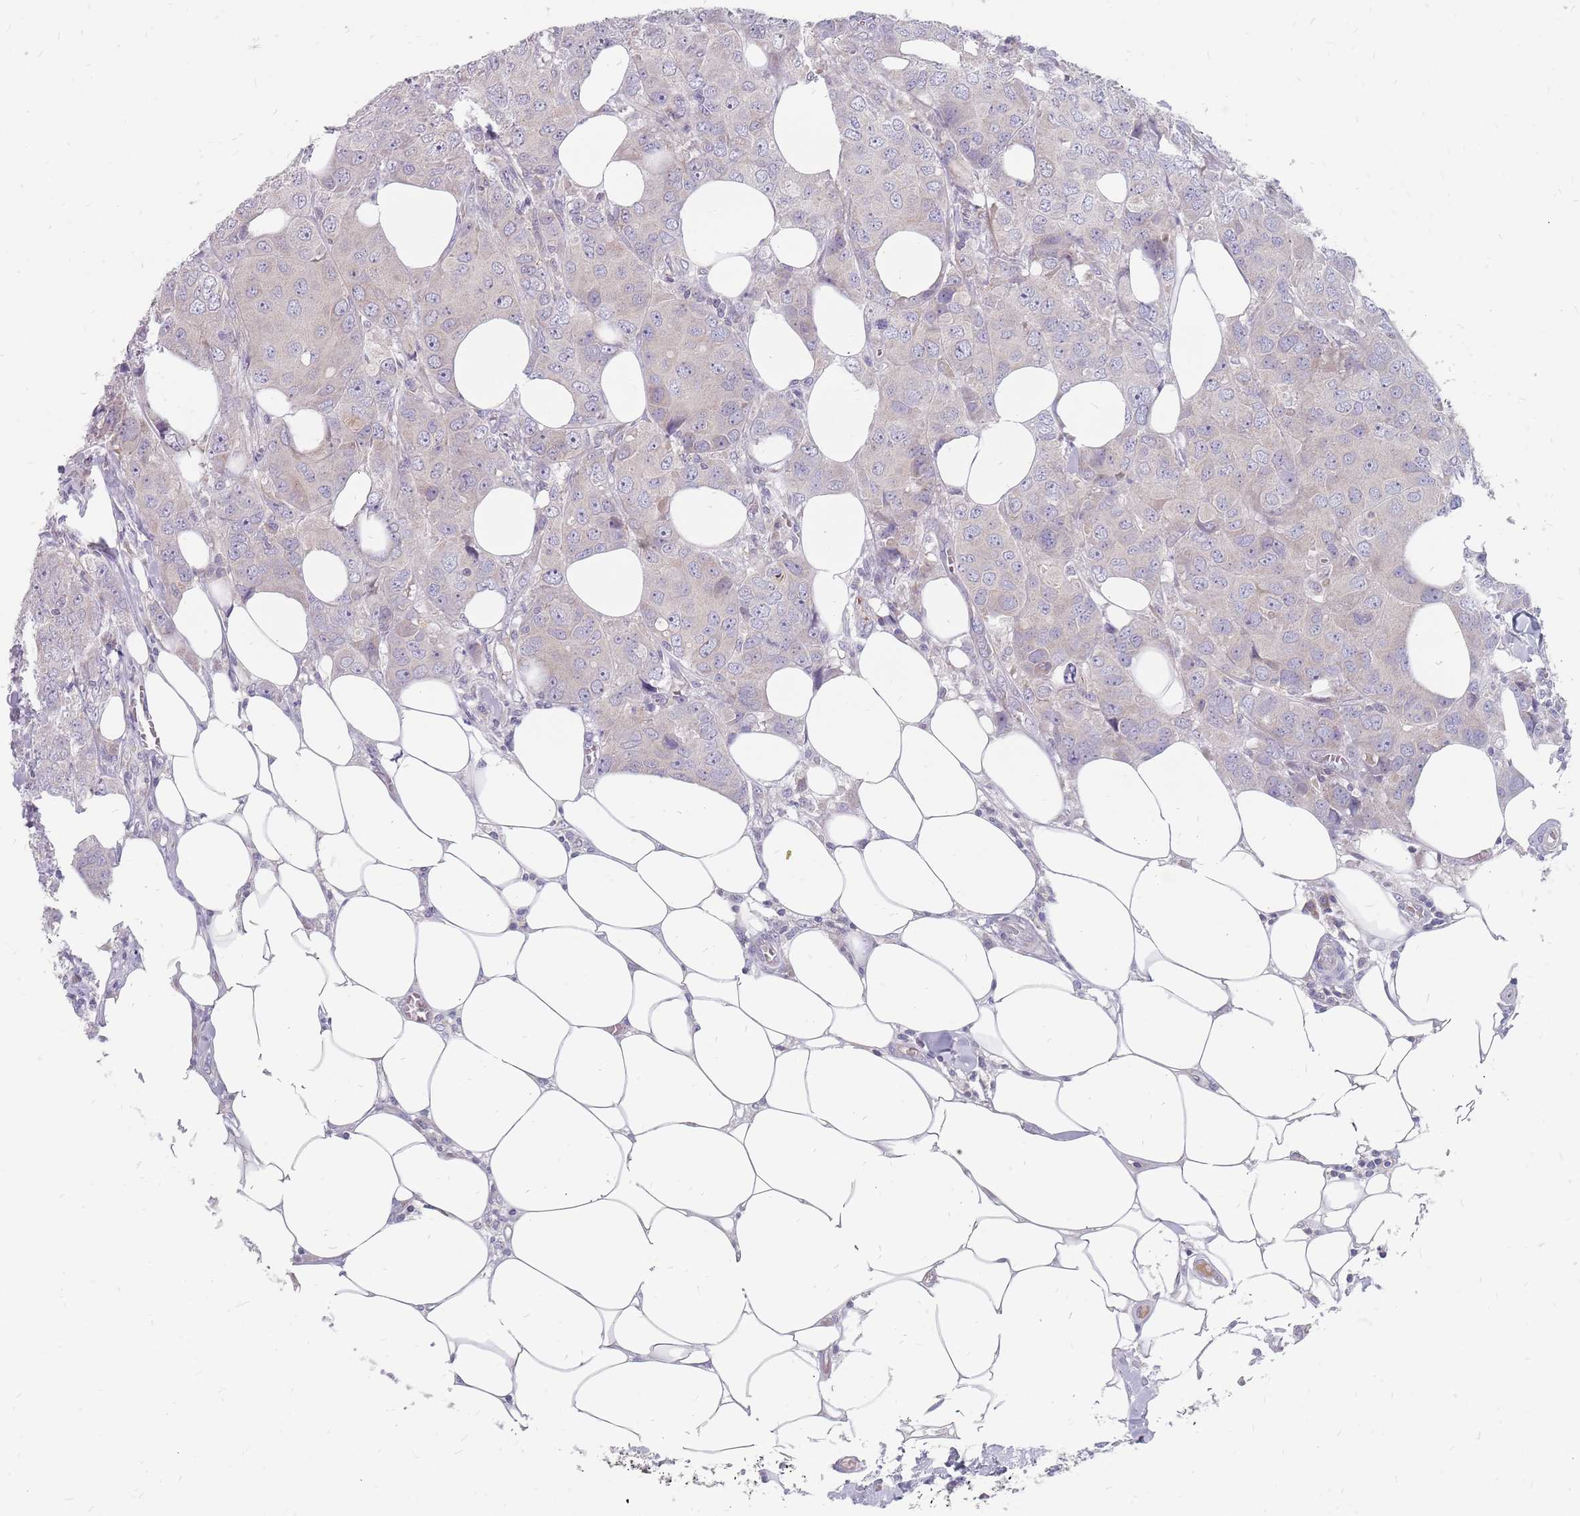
{"staining": {"intensity": "negative", "quantity": "none", "location": "none"}, "tissue": "breast cancer", "cell_type": "Tumor cells", "image_type": "cancer", "snomed": [{"axis": "morphology", "description": "Duct carcinoma"}, {"axis": "topography", "description": "Breast"}], "caption": "There is no significant staining in tumor cells of infiltrating ductal carcinoma (breast).", "gene": "CMTR2", "patient": {"sex": "female", "age": 43}}